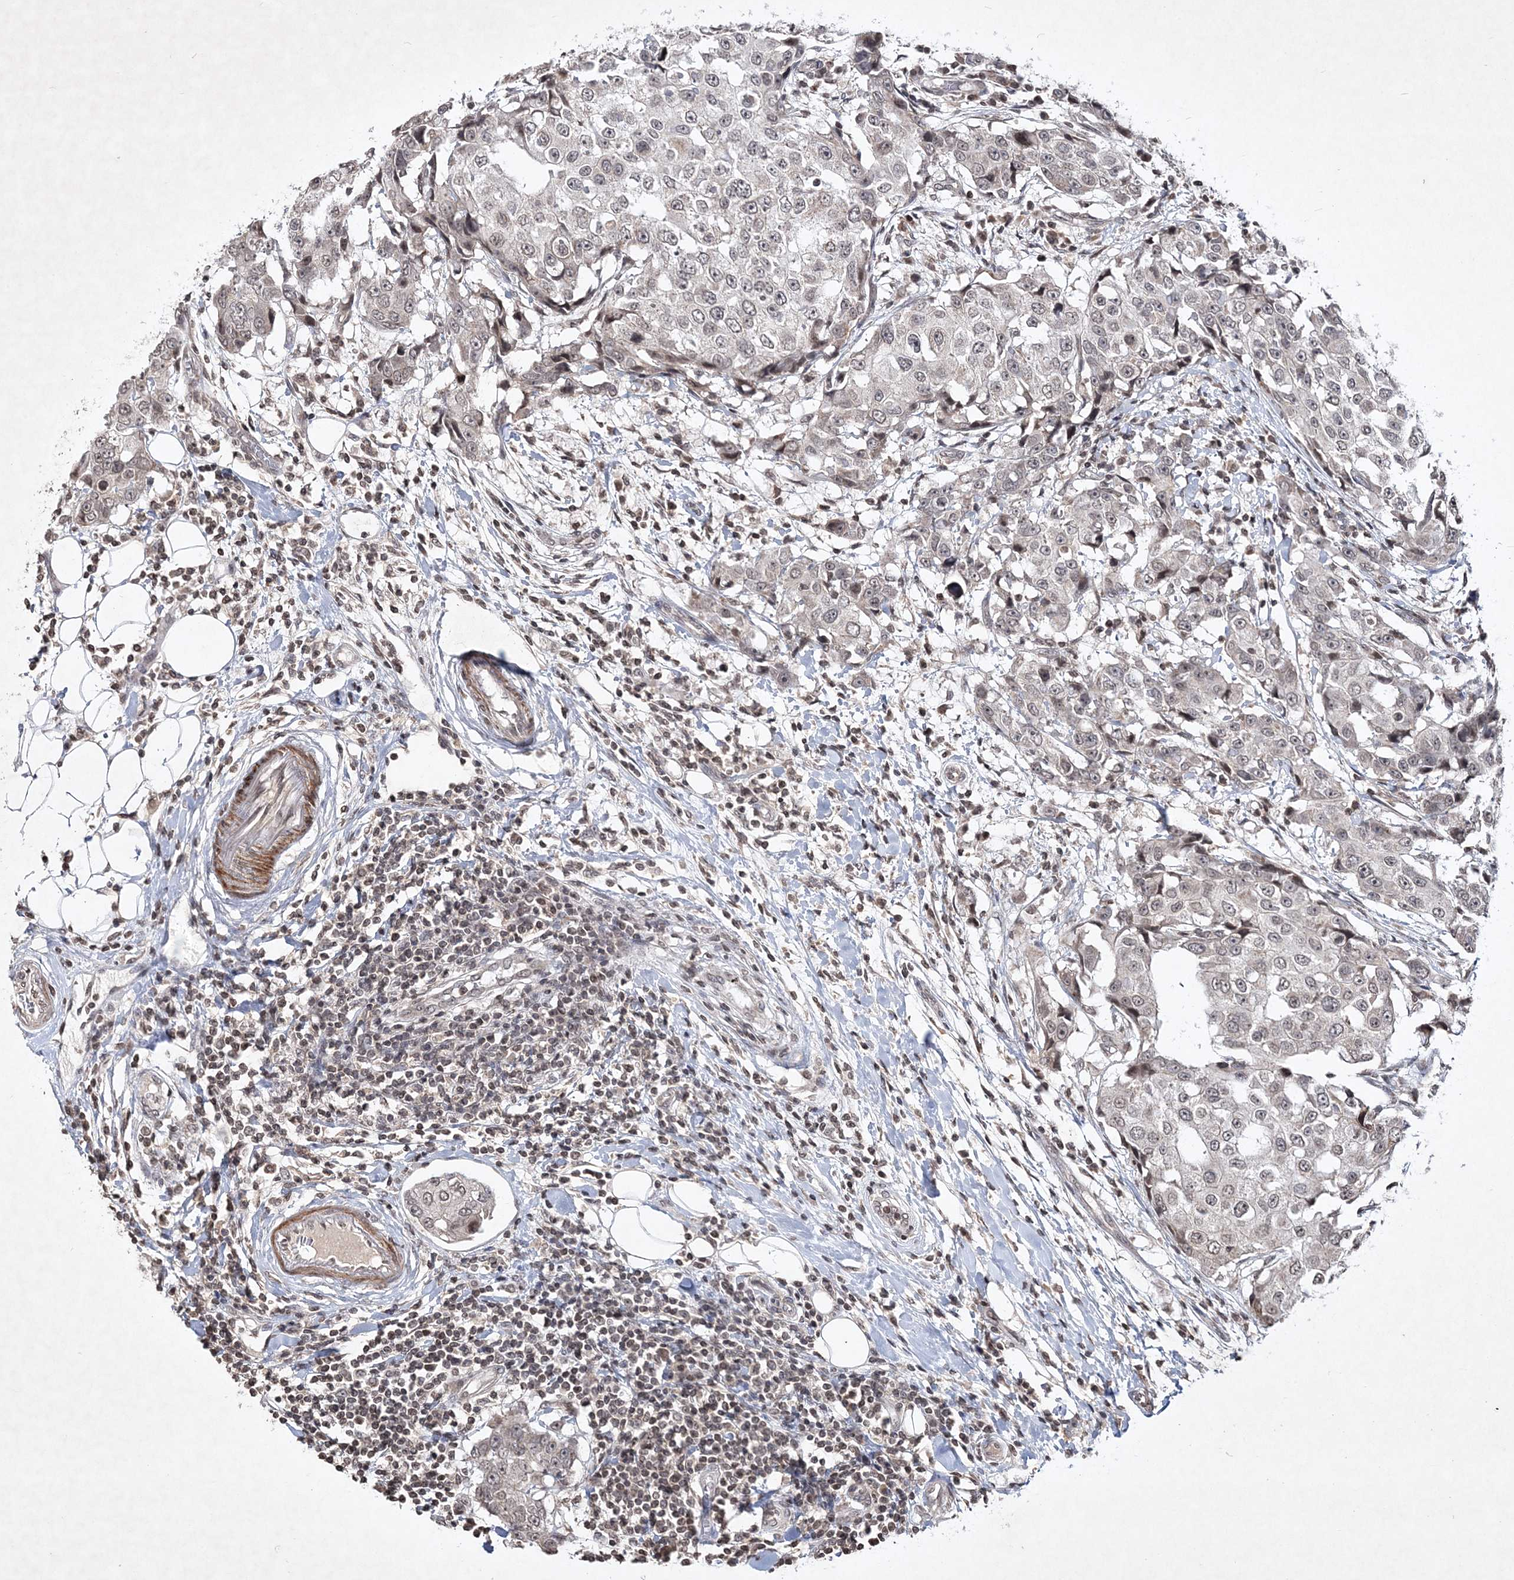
{"staining": {"intensity": "weak", "quantity": "25%-75%", "location": "nuclear"}, "tissue": "breast cancer", "cell_type": "Tumor cells", "image_type": "cancer", "snomed": [{"axis": "morphology", "description": "Duct carcinoma"}, {"axis": "topography", "description": "Breast"}], "caption": "Tumor cells display low levels of weak nuclear positivity in approximately 25%-75% of cells in human breast cancer.", "gene": "SOWAHB", "patient": {"sex": "female", "age": 27}}